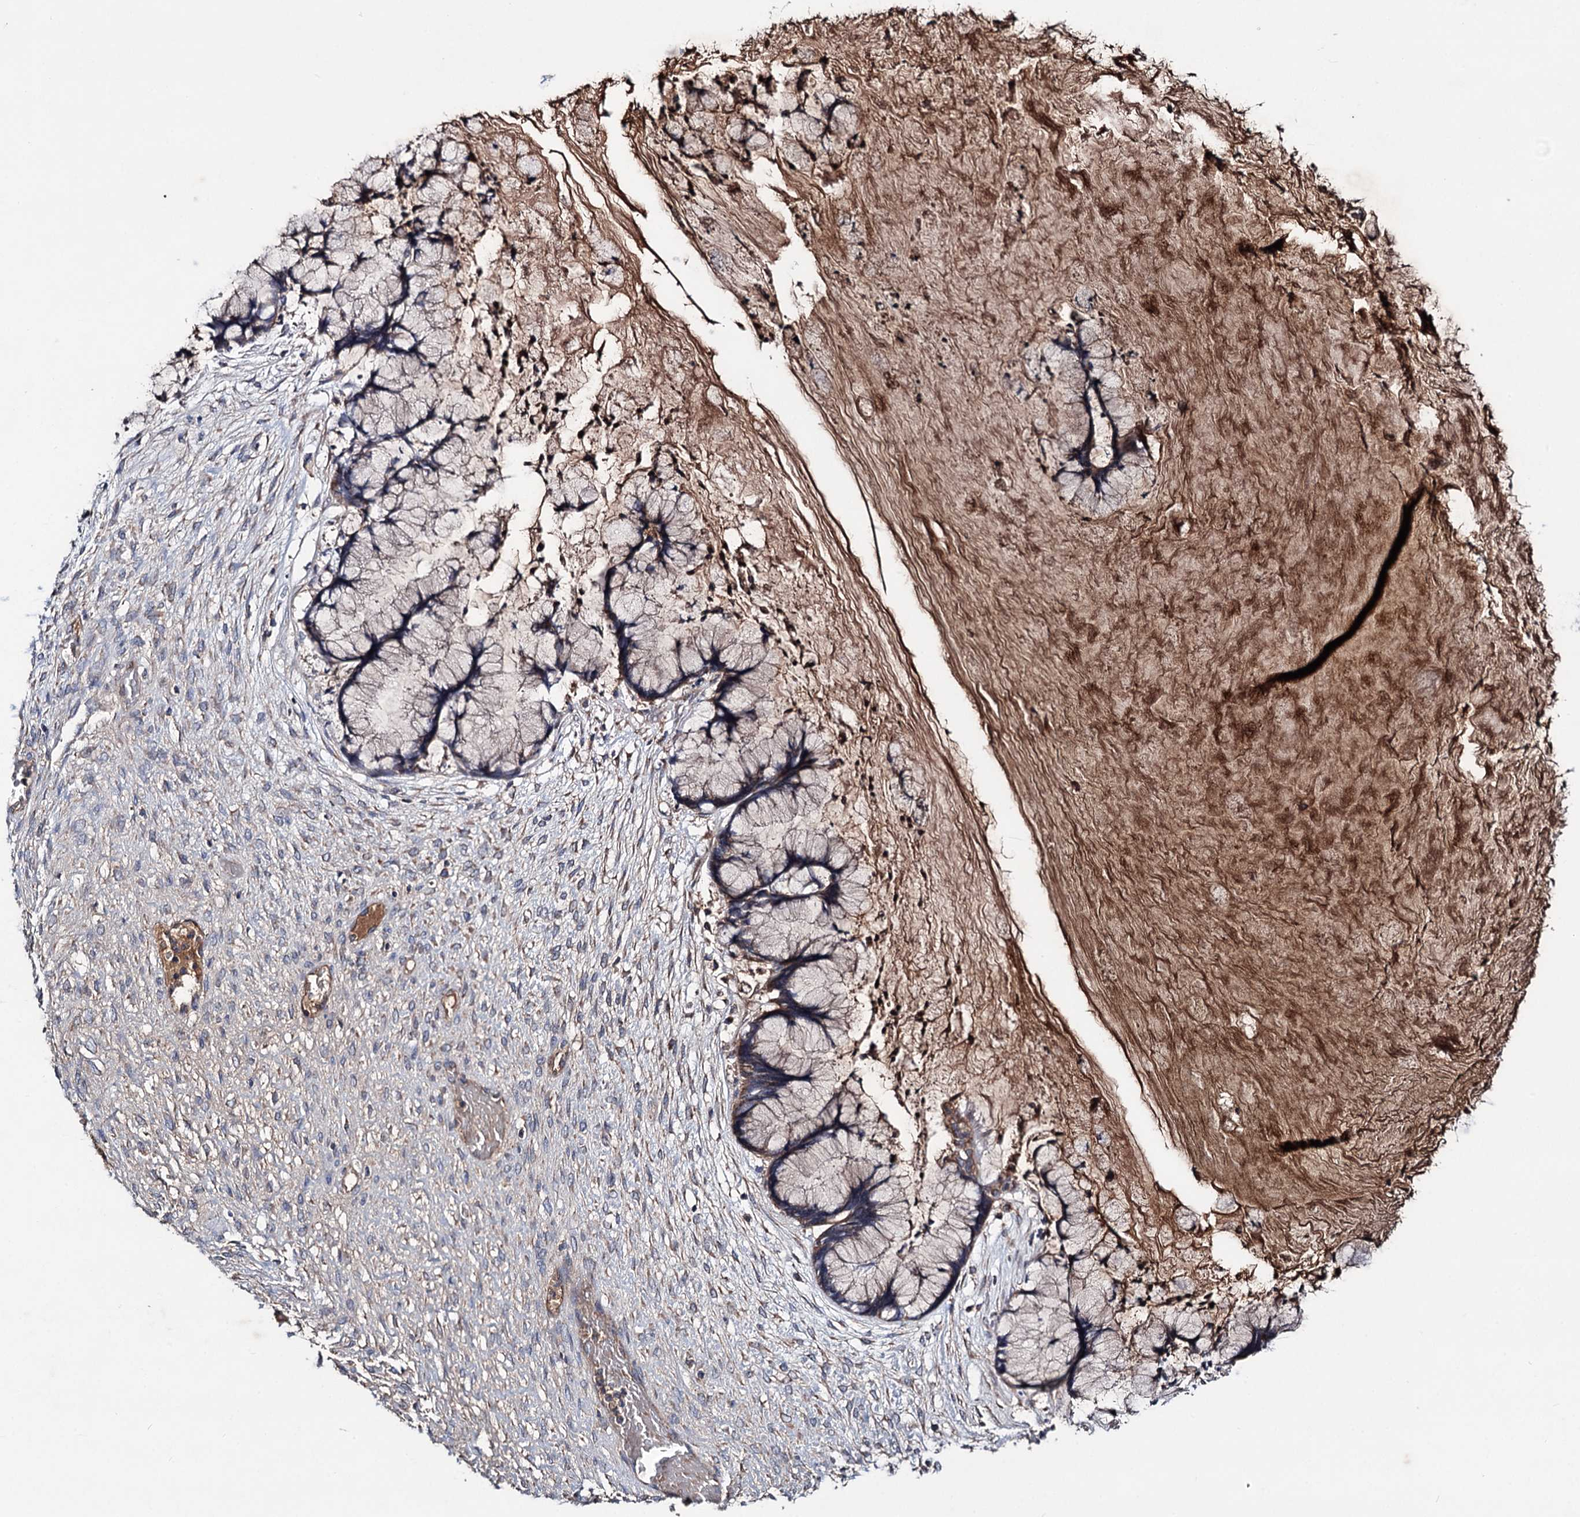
{"staining": {"intensity": "weak", "quantity": "25%-75%", "location": "cytoplasmic/membranous"}, "tissue": "ovarian cancer", "cell_type": "Tumor cells", "image_type": "cancer", "snomed": [{"axis": "morphology", "description": "Cystadenocarcinoma, mucinous, NOS"}, {"axis": "topography", "description": "Ovary"}], "caption": "A high-resolution histopathology image shows IHC staining of ovarian cancer (mucinous cystadenocarcinoma), which demonstrates weak cytoplasmic/membranous positivity in about 25%-75% of tumor cells. (IHC, brightfield microscopy, high magnification).", "gene": "CLPB", "patient": {"sex": "female", "age": 42}}